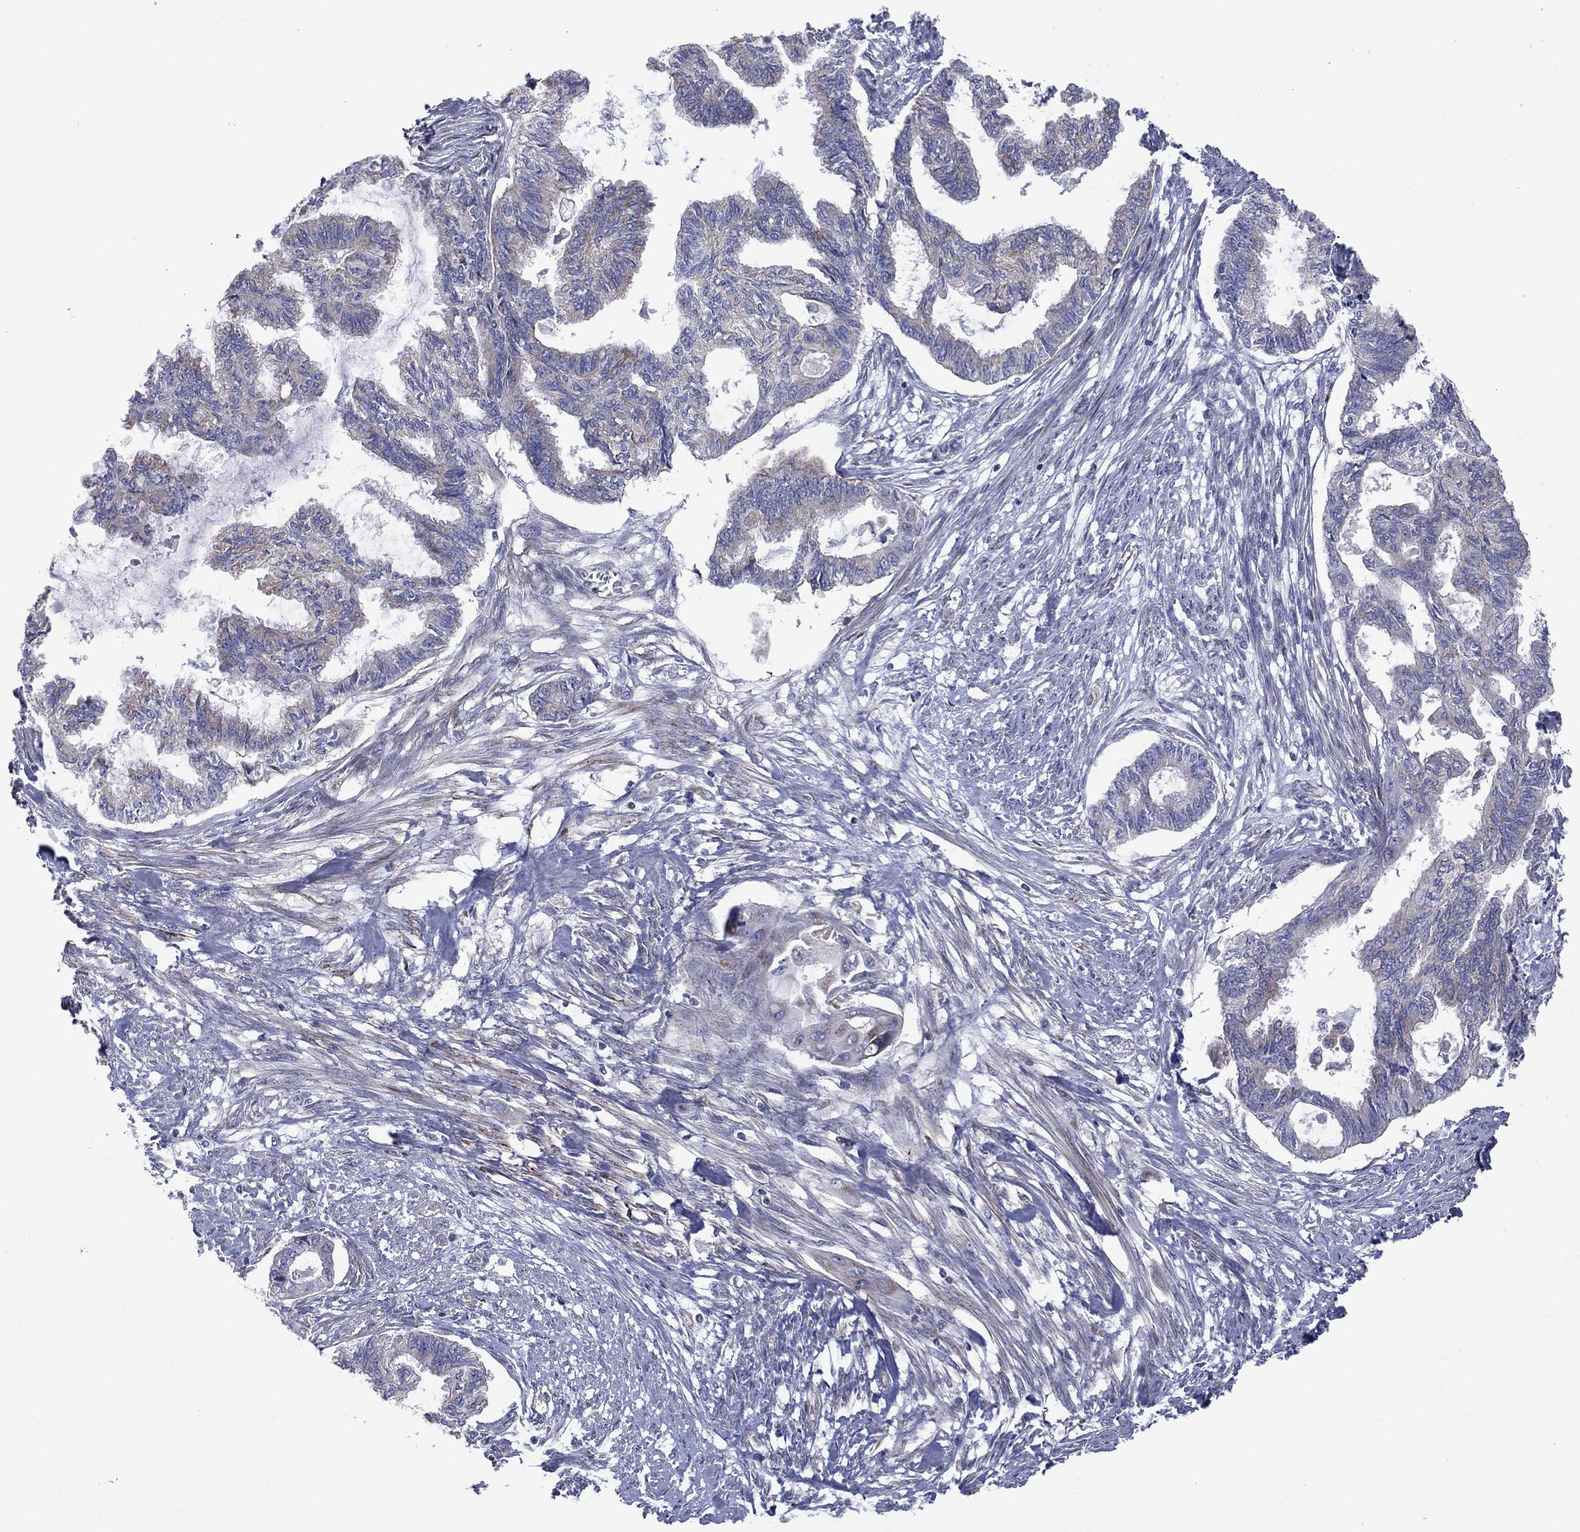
{"staining": {"intensity": "weak", "quantity": "<25%", "location": "cytoplasmic/membranous"}, "tissue": "endometrial cancer", "cell_type": "Tumor cells", "image_type": "cancer", "snomed": [{"axis": "morphology", "description": "Adenocarcinoma, NOS"}, {"axis": "topography", "description": "Endometrium"}], "caption": "Tumor cells show no significant protein expression in endometrial adenocarcinoma.", "gene": "CISD1", "patient": {"sex": "female", "age": 86}}